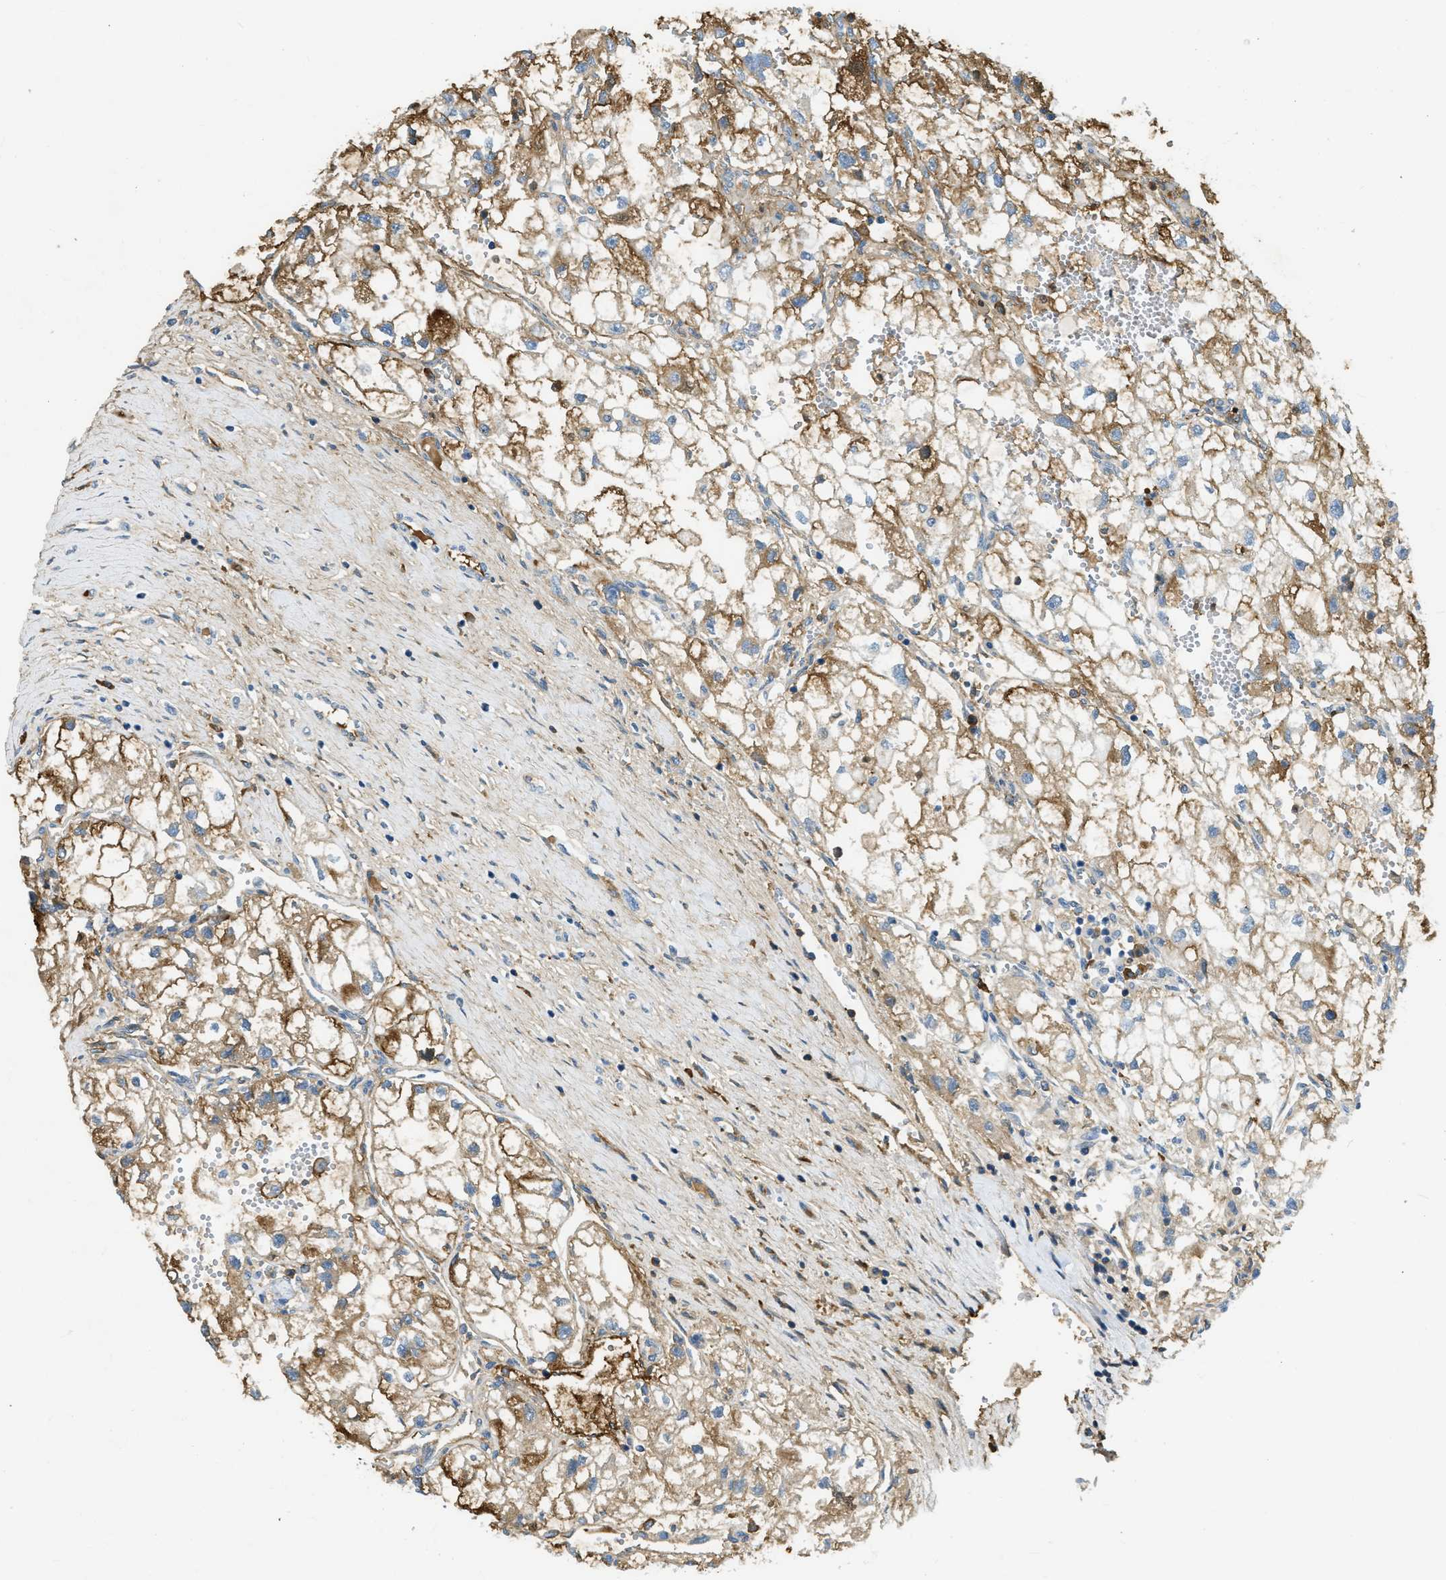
{"staining": {"intensity": "moderate", "quantity": ">75%", "location": "cytoplasmic/membranous"}, "tissue": "renal cancer", "cell_type": "Tumor cells", "image_type": "cancer", "snomed": [{"axis": "morphology", "description": "Adenocarcinoma, NOS"}, {"axis": "topography", "description": "Kidney"}], "caption": "A high-resolution image shows immunohistochemistry (IHC) staining of renal adenocarcinoma, which demonstrates moderate cytoplasmic/membranous positivity in approximately >75% of tumor cells. (DAB = brown stain, brightfield microscopy at high magnification).", "gene": "PRTN3", "patient": {"sex": "female", "age": 70}}